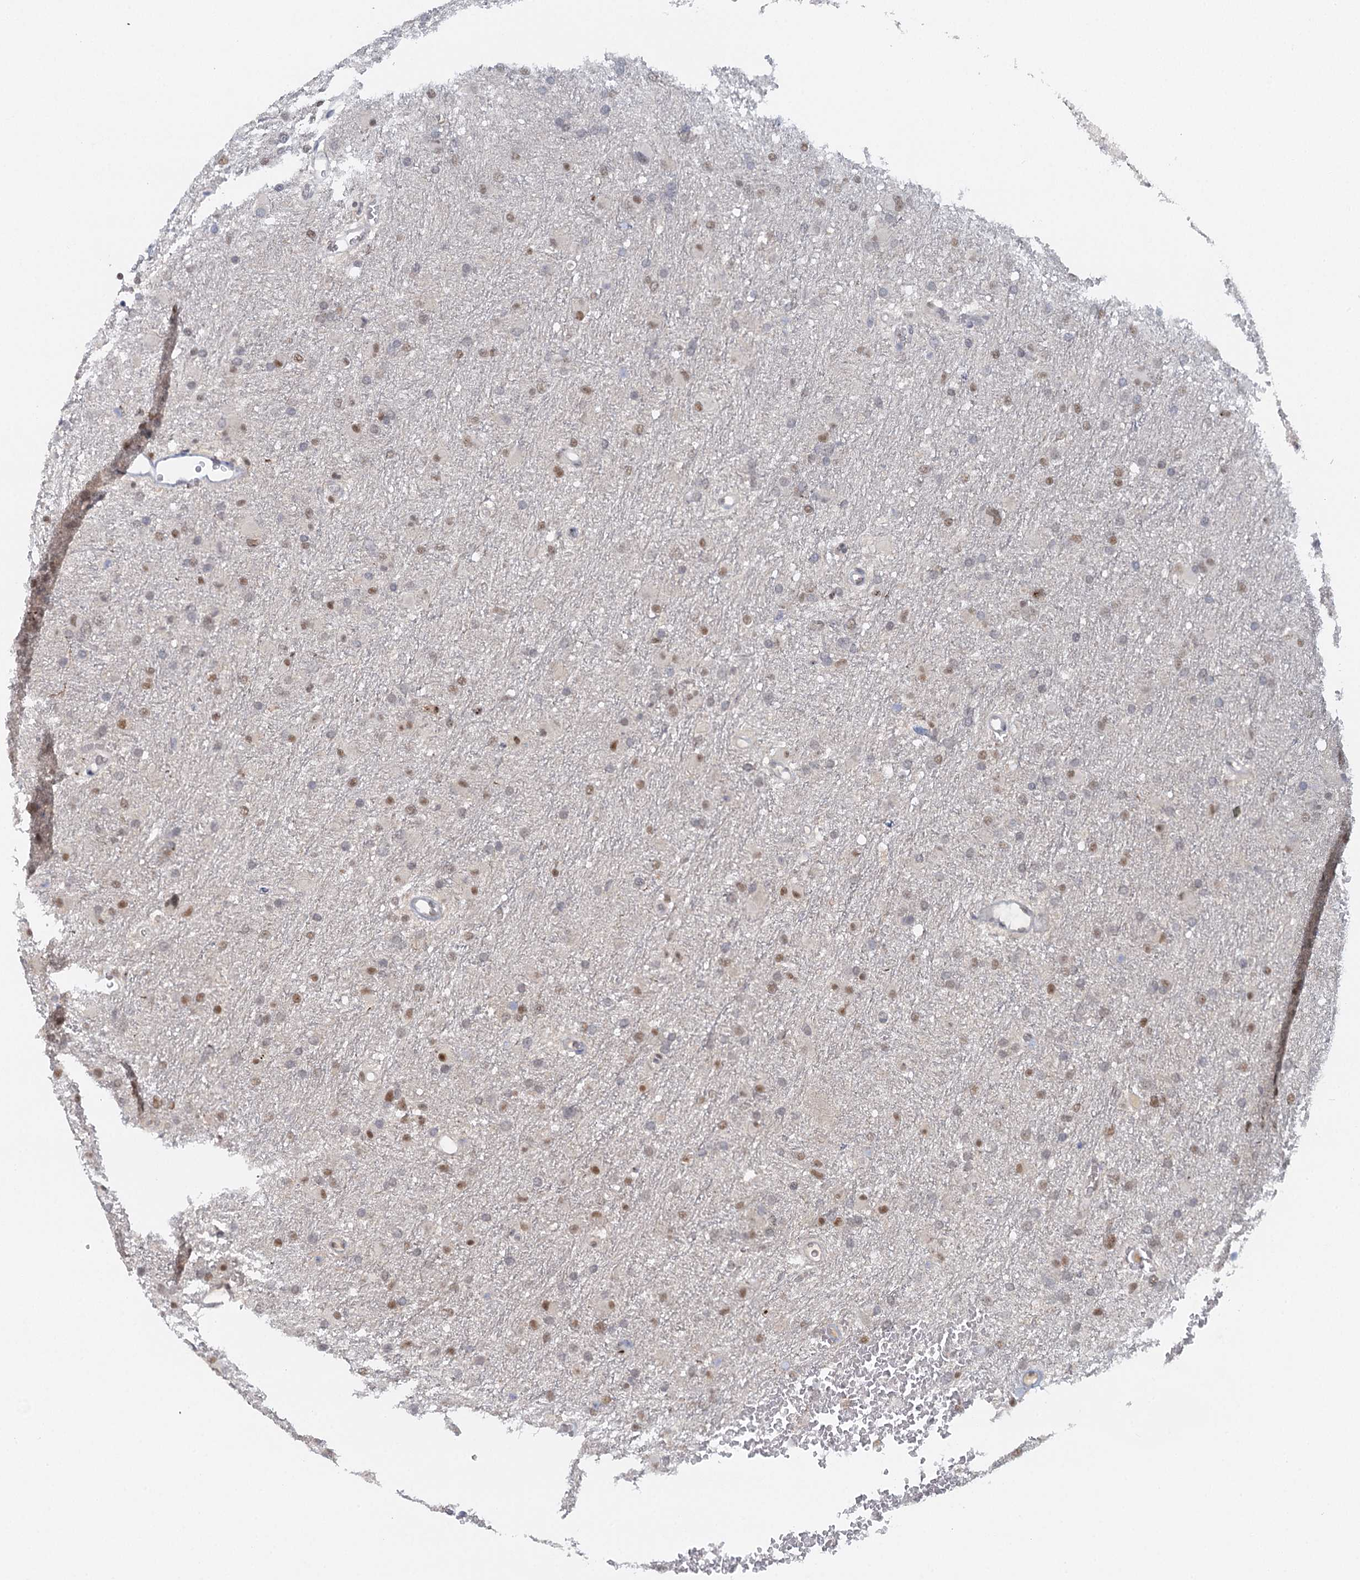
{"staining": {"intensity": "moderate", "quantity": "25%-75%", "location": "nuclear"}, "tissue": "glioma", "cell_type": "Tumor cells", "image_type": "cancer", "snomed": [{"axis": "morphology", "description": "Glioma, malignant, High grade"}, {"axis": "topography", "description": "Cerebral cortex"}], "caption": "Glioma stained with a protein marker reveals moderate staining in tumor cells.", "gene": "GPATCH11", "patient": {"sex": "female", "age": 36}}